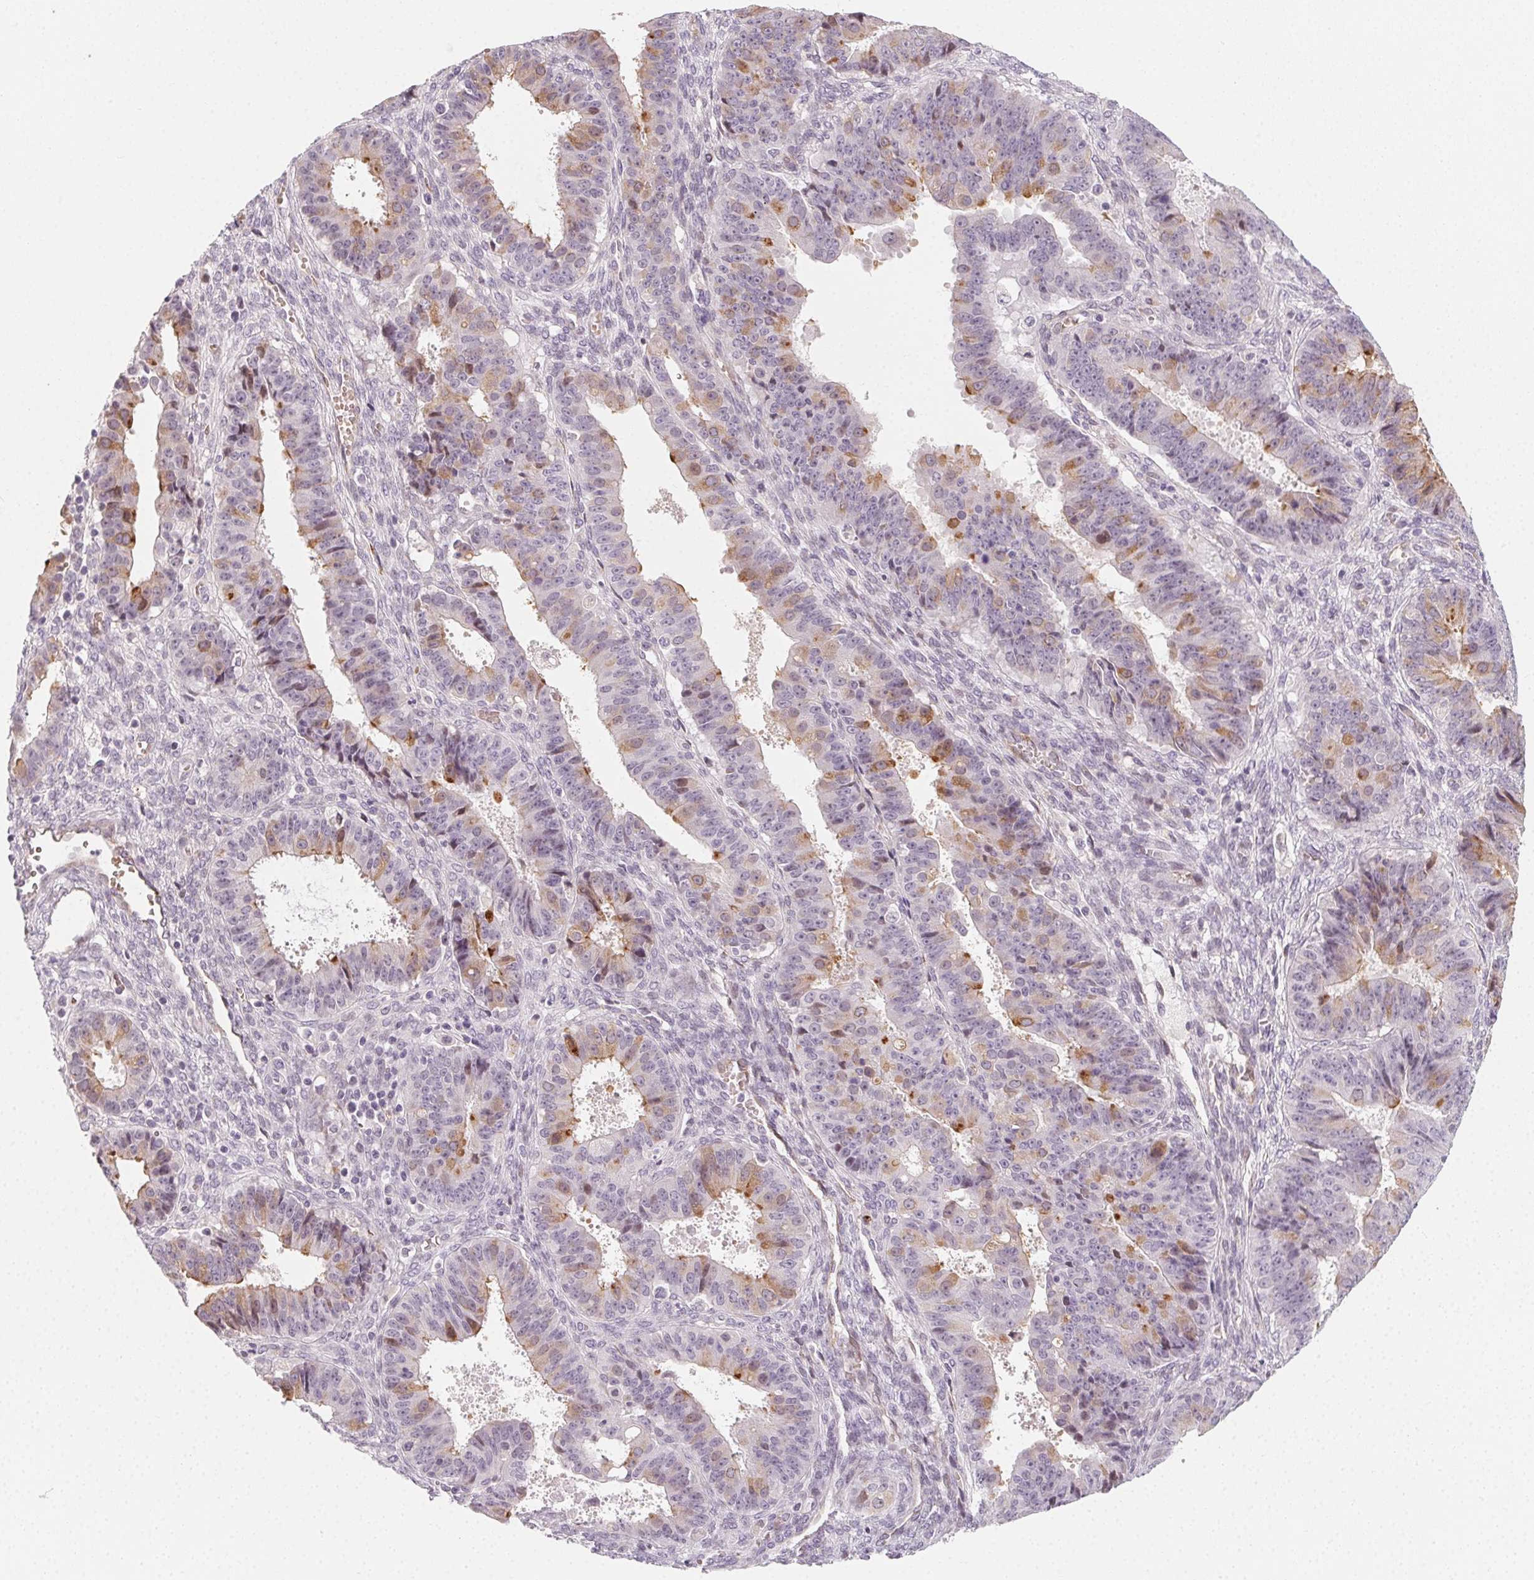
{"staining": {"intensity": "moderate", "quantity": "<25%", "location": "cytoplasmic/membranous"}, "tissue": "ovarian cancer", "cell_type": "Tumor cells", "image_type": "cancer", "snomed": [{"axis": "morphology", "description": "Carcinoma, endometroid"}, {"axis": "topography", "description": "Ovary"}], "caption": "Immunohistochemistry photomicrograph of endometroid carcinoma (ovarian) stained for a protein (brown), which shows low levels of moderate cytoplasmic/membranous expression in about <25% of tumor cells.", "gene": "CCDC96", "patient": {"sex": "female", "age": 42}}